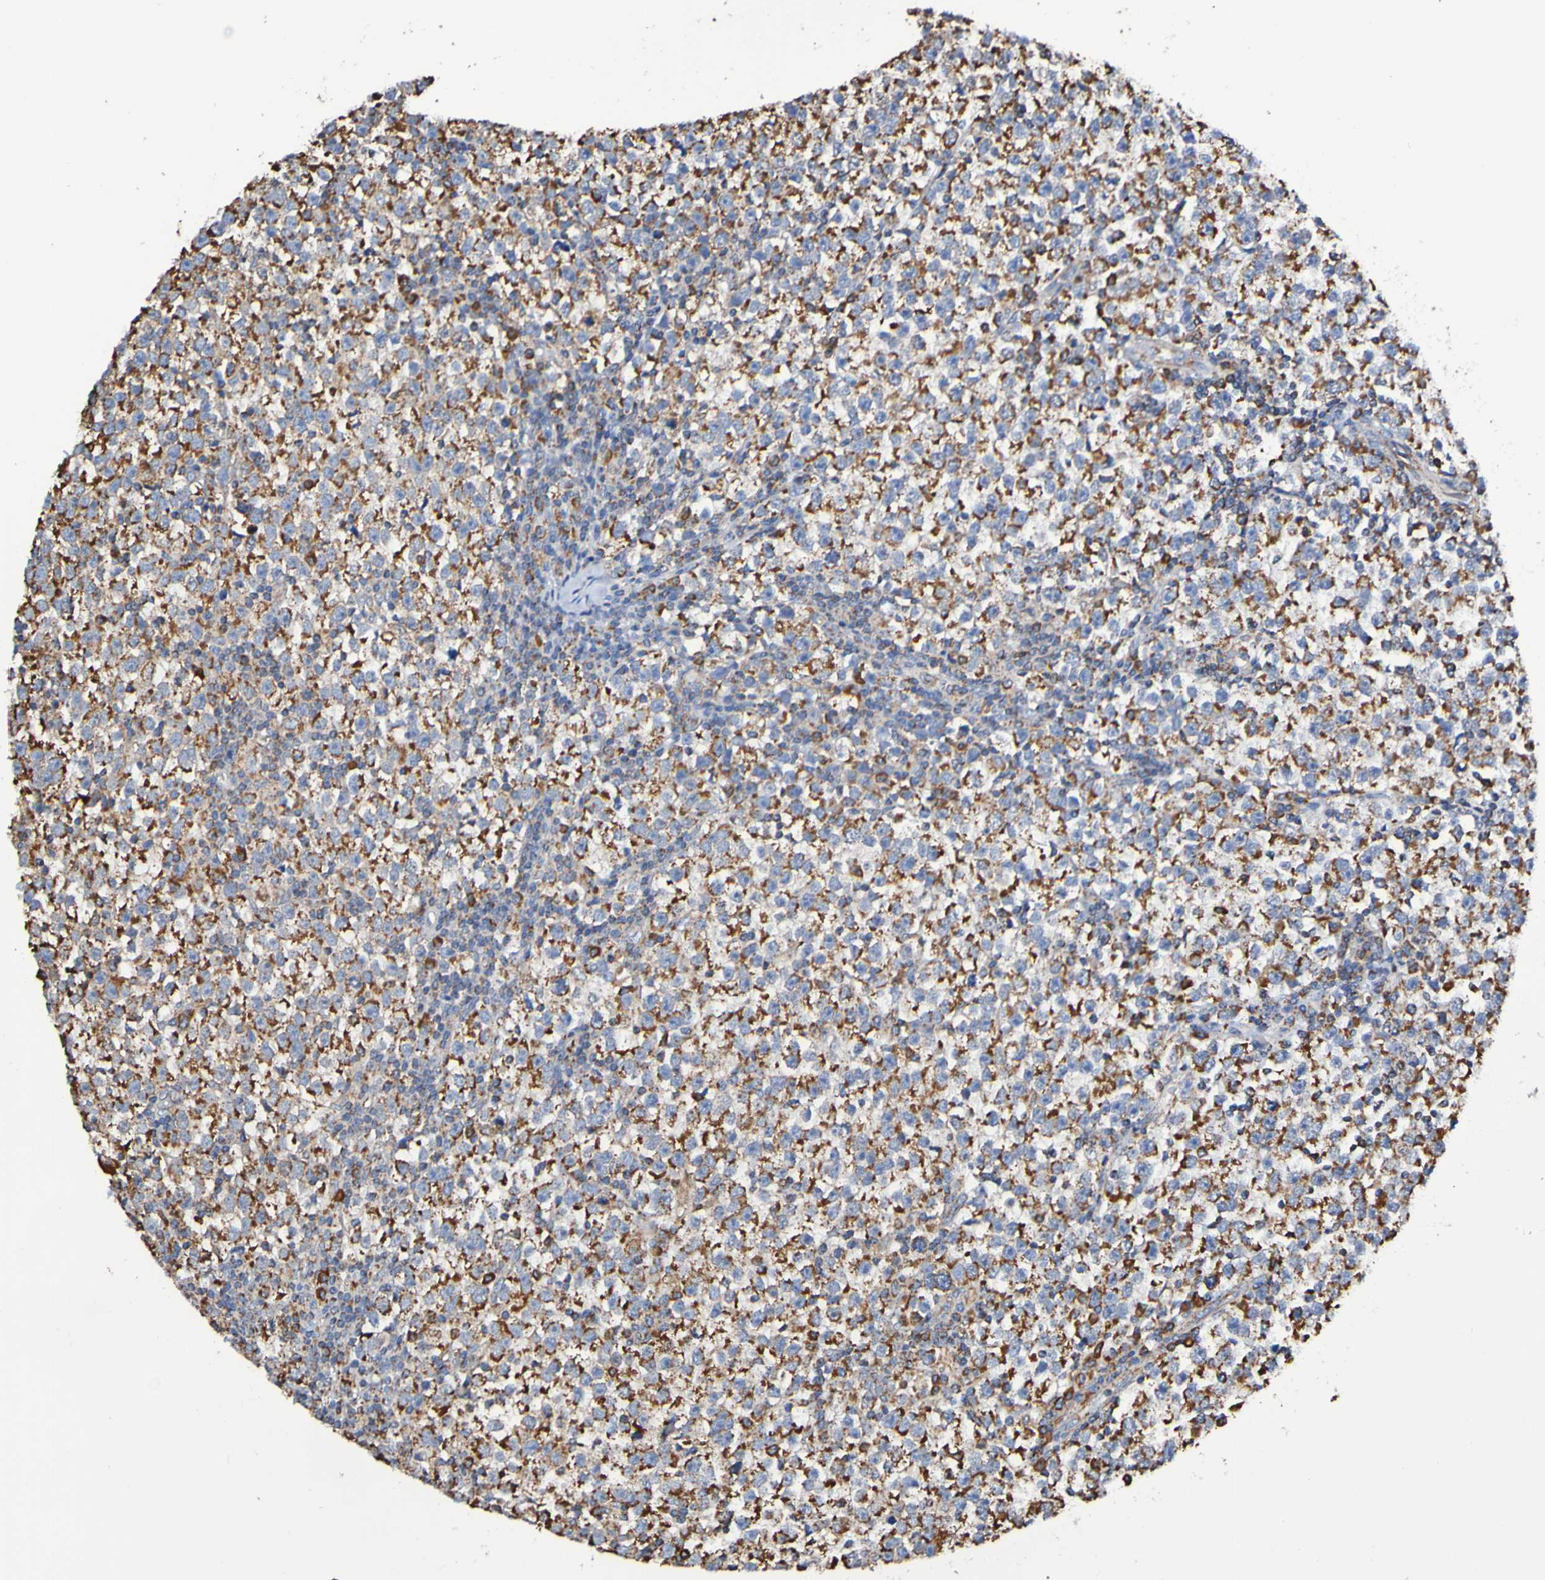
{"staining": {"intensity": "strong", "quantity": ">75%", "location": "cytoplasmic/membranous"}, "tissue": "testis cancer", "cell_type": "Tumor cells", "image_type": "cancer", "snomed": [{"axis": "morphology", "description": "Seminoma, NOS"}, {"axis": "topography", "description": "Testis"}], "caption": "Immunohistochemical staining of human seminoma (testis) demonstrates strong cytoplasmic/membranous protein staining in about >75% of tumor cells. The staining was performed using DAB (3,3'-diaminobenzidine), with brown indicating positive protein expression. Nuclei are stained blue with hematoxylin.", "gene": "IL18R1", "patient": {"sex": "male", "age": 43}}